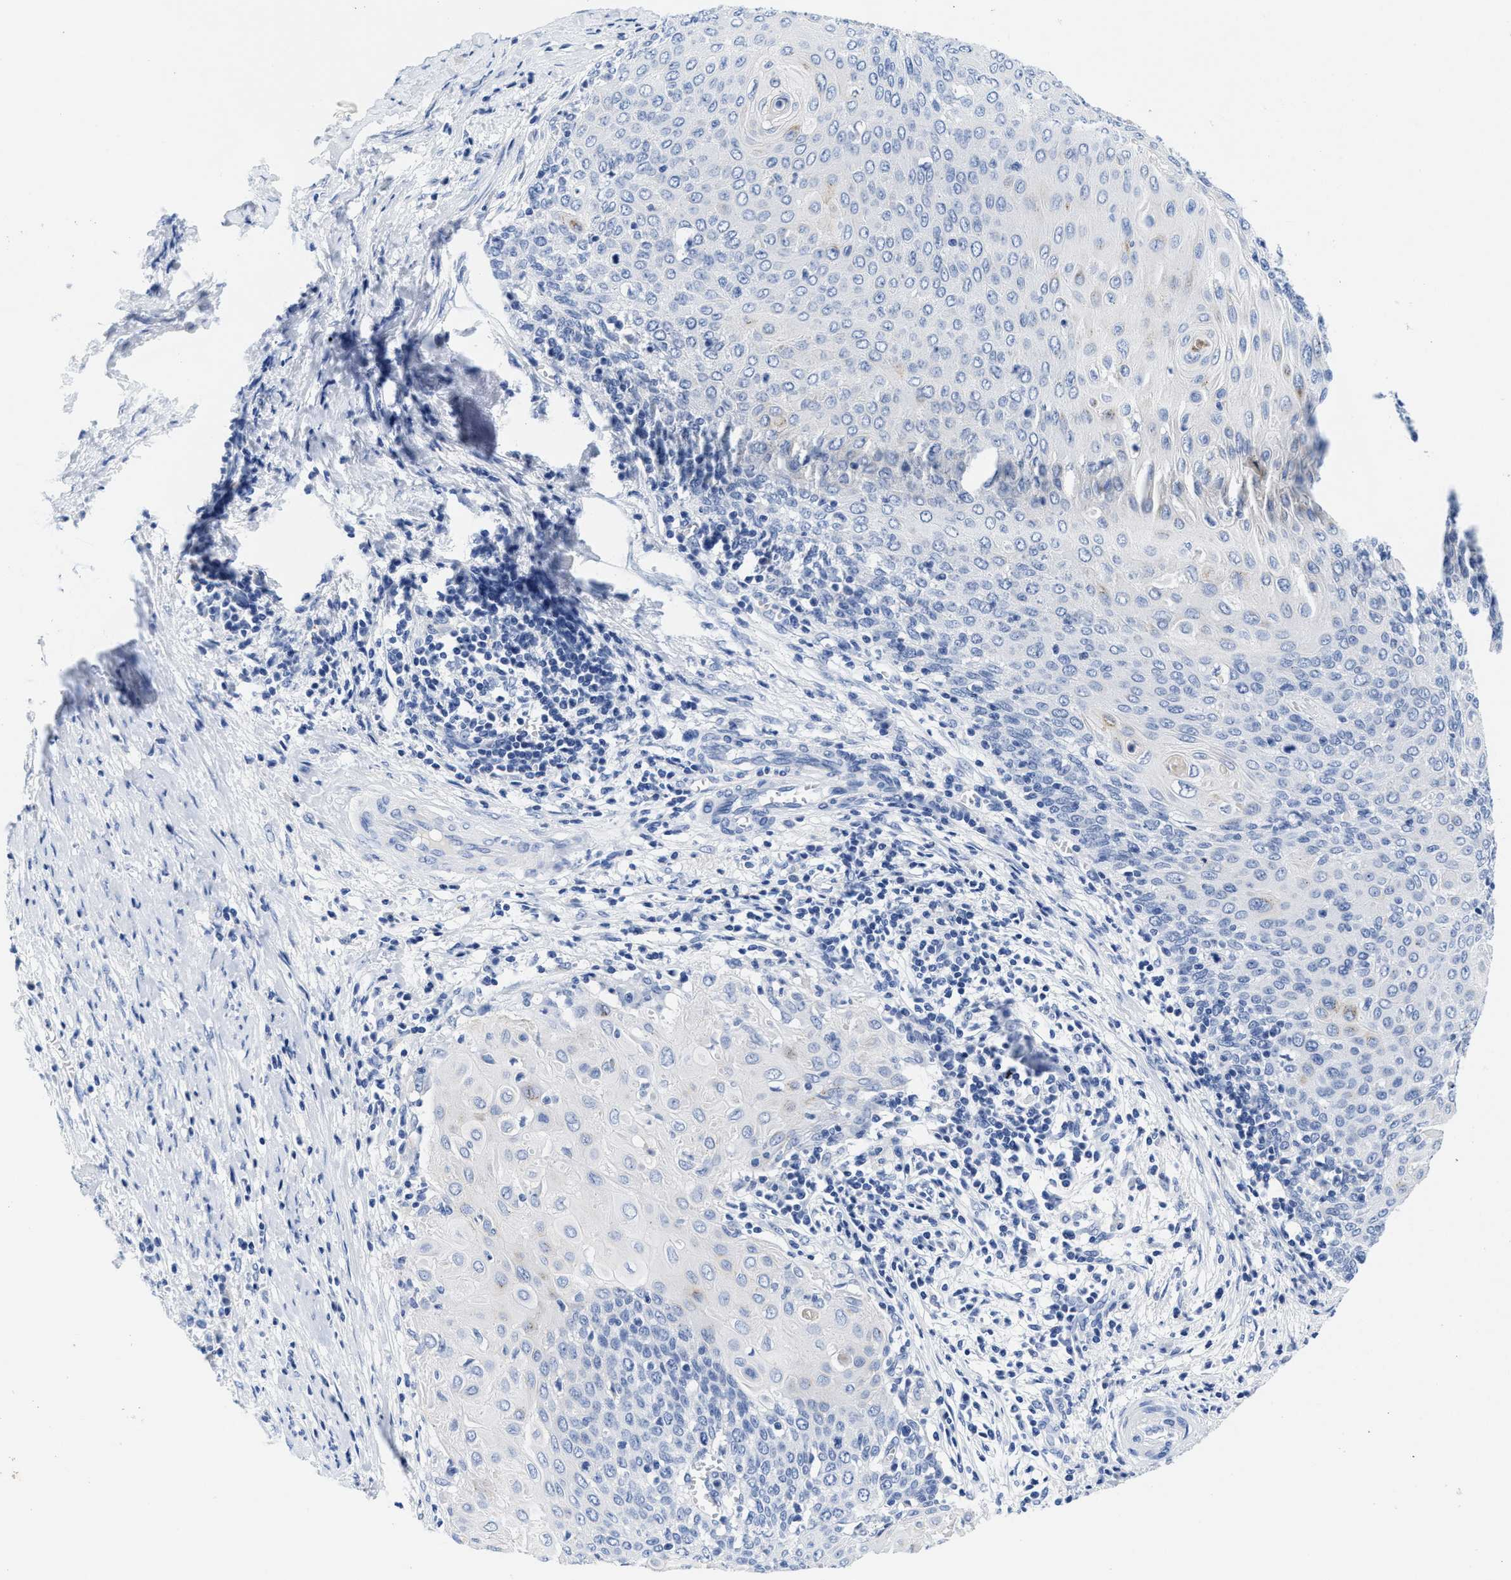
{"staining": {"intensity": "negative", "quantity": "none", "location": "none"}, "tissue": "cervical cancer", "cell_type": "Tumor cells", "image_type": "cancer", "snomed": [{"axis": "morphology", "description": "Squamous cell carcinoma, NOS"}, {"axis": "topography", "description": "Cervix"}], "caption": "A photomicrograph of cervical cancer (squamous cell carcinoma) stained for a protein exhibits no brown staining in tumor cells. The staining is performed using DAB brown chromogen with nuclei counter-stained in using hematoxylin.", "gene": "TTC3", "patient": {"sex": "female", "age": 39}}